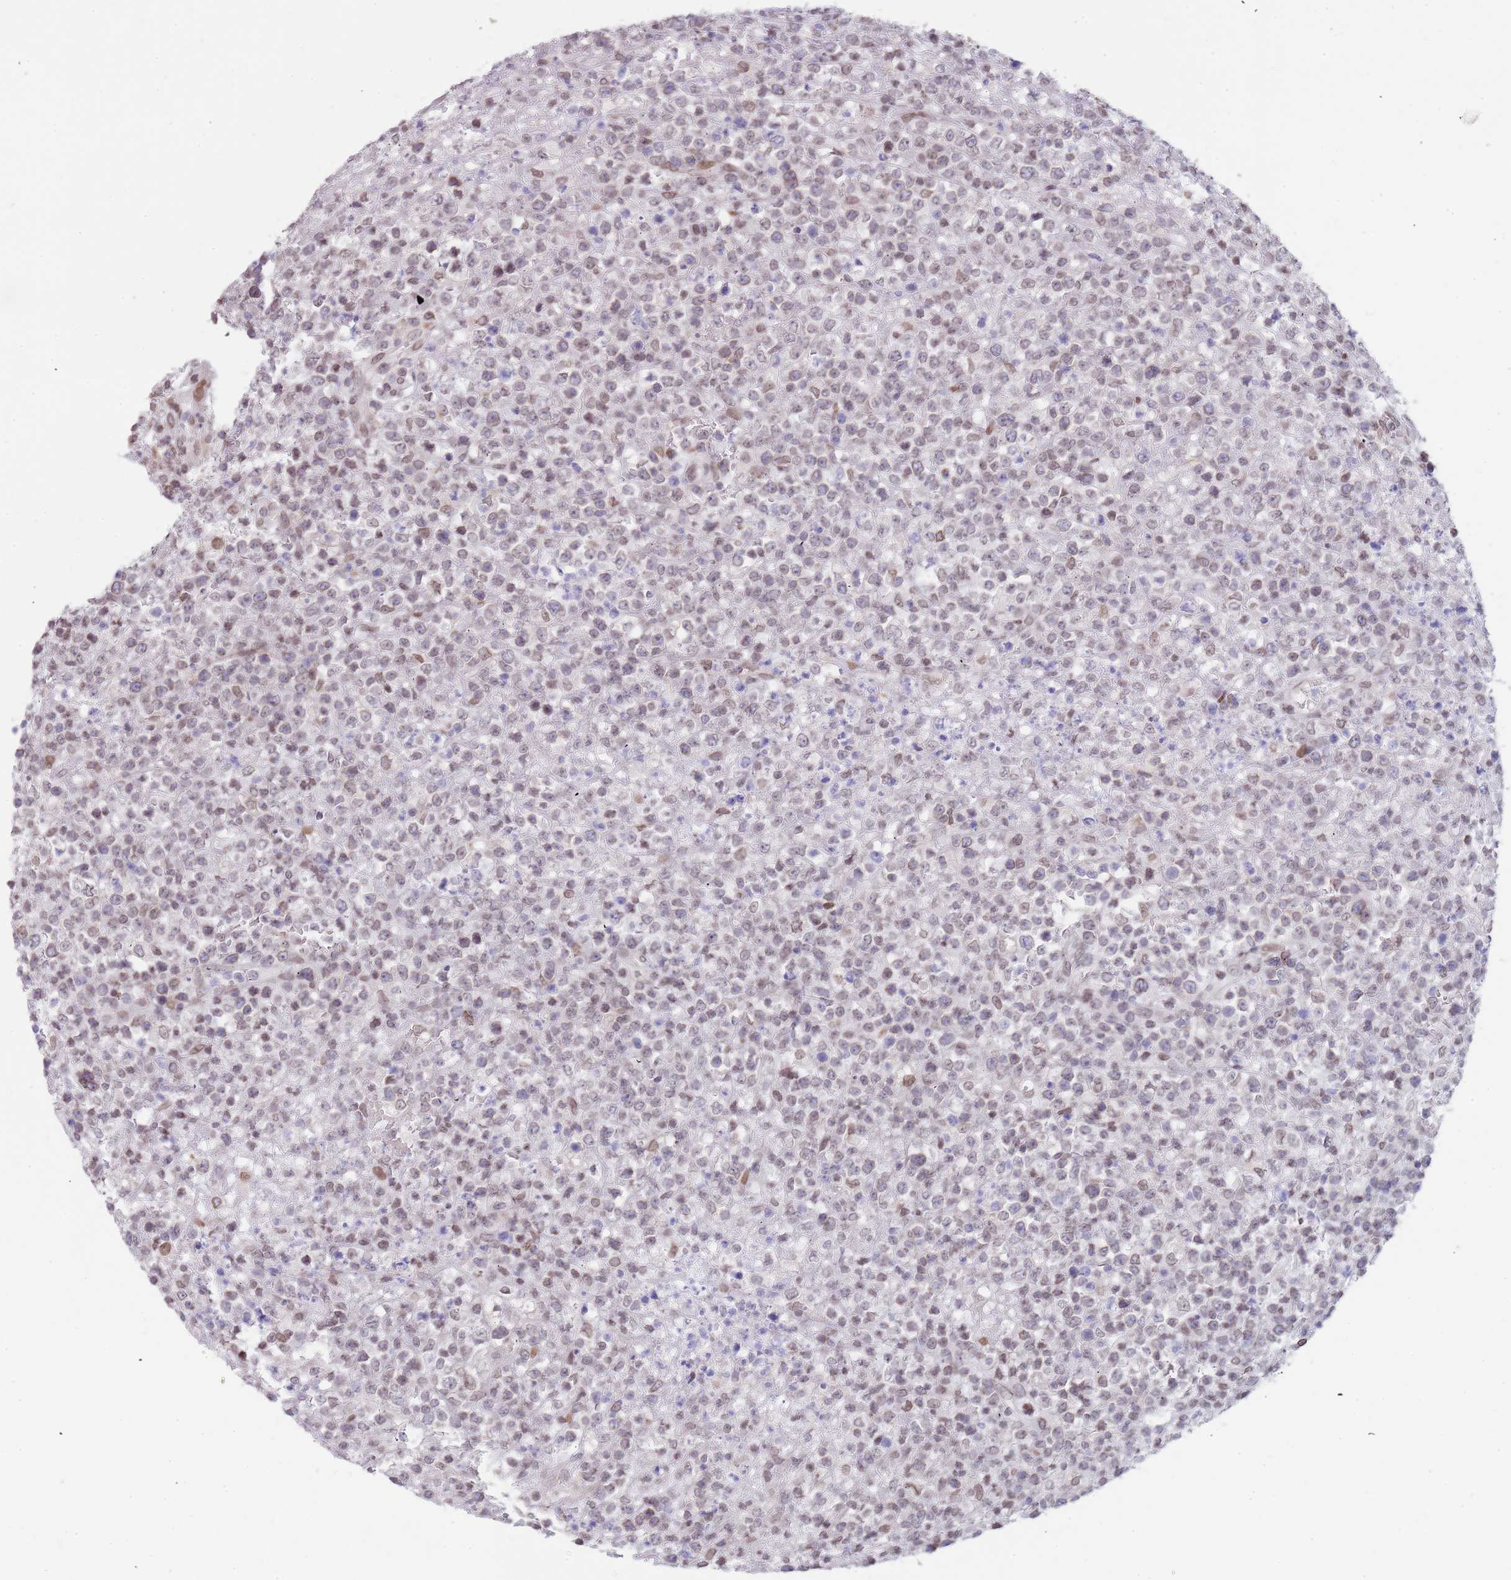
{"staining": {"intensity": "weak", "quantity": ">75%", "location": "nuclear"}, "tissue": "lymphoma", "cell_type": "Tumor cells", "image_type": "cancer", "snomed": [{"axis": "morphology", "description": "Malignant lymphoma, non-Hodgkin's type, High grade"}, {"axis": "topography", "description": "Colon"}], "caption": "IHC (DAB) staining of malignant lymphoma, non-Hodgkin's type (high-grade) shows weak nuclear protein staining in approximately >75% of tumor cells.", "gene": "KLHDC2", "patient": {"sex": "female", "age": 53}}